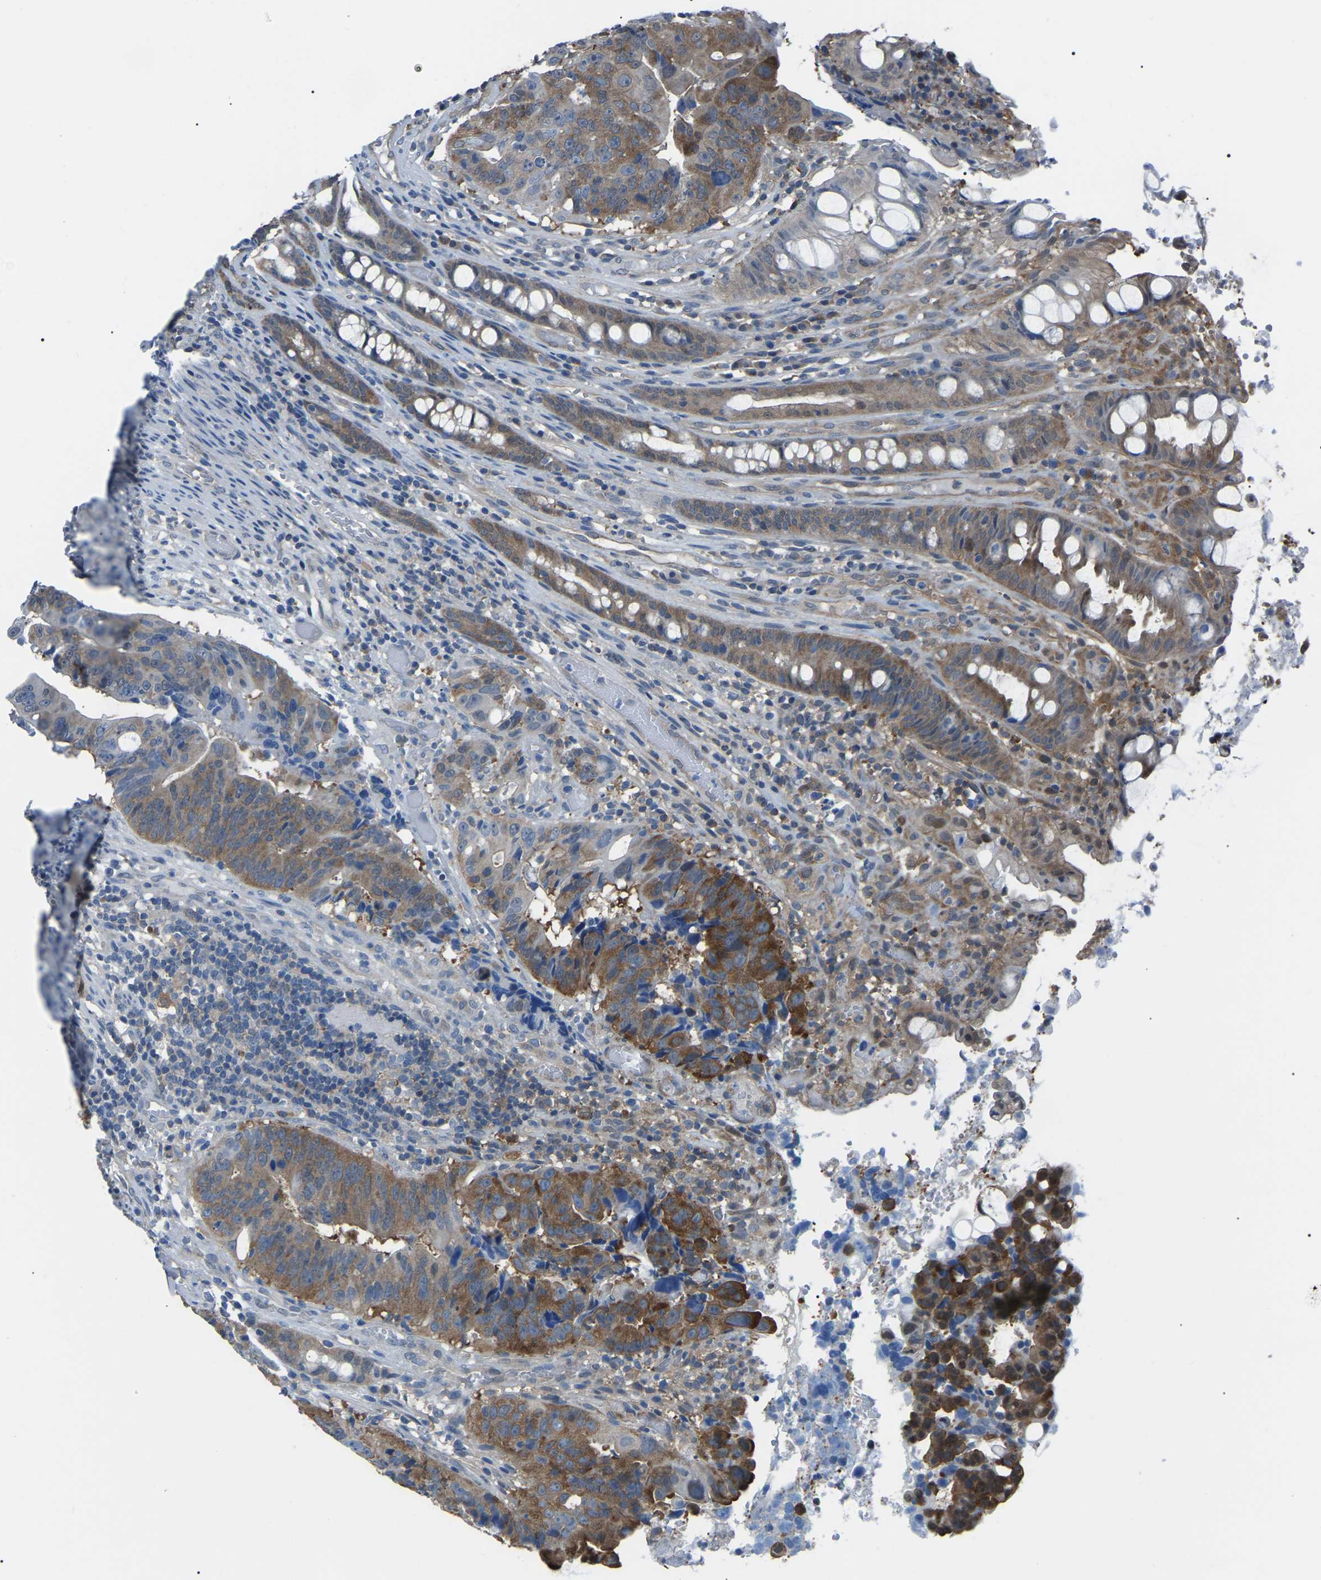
{"staining": {"intensity": "moderate", "quantity": "25%-75%", "location": "cytoplasmic/membranous"}, "tissue": "colorectal cancer", "cell_type": "Tumor cells", "image_type": "cancer", "snomed": [{"axis": "morphology", "description": "Adenocarcinoma, NOS"}, {"axis": "topography", "description": "Colon"}], "caption": "DAB (3,3'-diaminobenzidine) immunohistochemical staining of human colorectal cancer (adenocarcinoma) demonstrates moderate cytoplasmic/membranous protein expression in about 25%-75% of tumor cells. (Stains: DAB (3,3'-diaminobenzidine) in brown, nuclei in blue, Microscopy: brightfield microscopy at high magnification).", "gene": "PDCD5", "patient": {"sex": "female", "age": 57}}